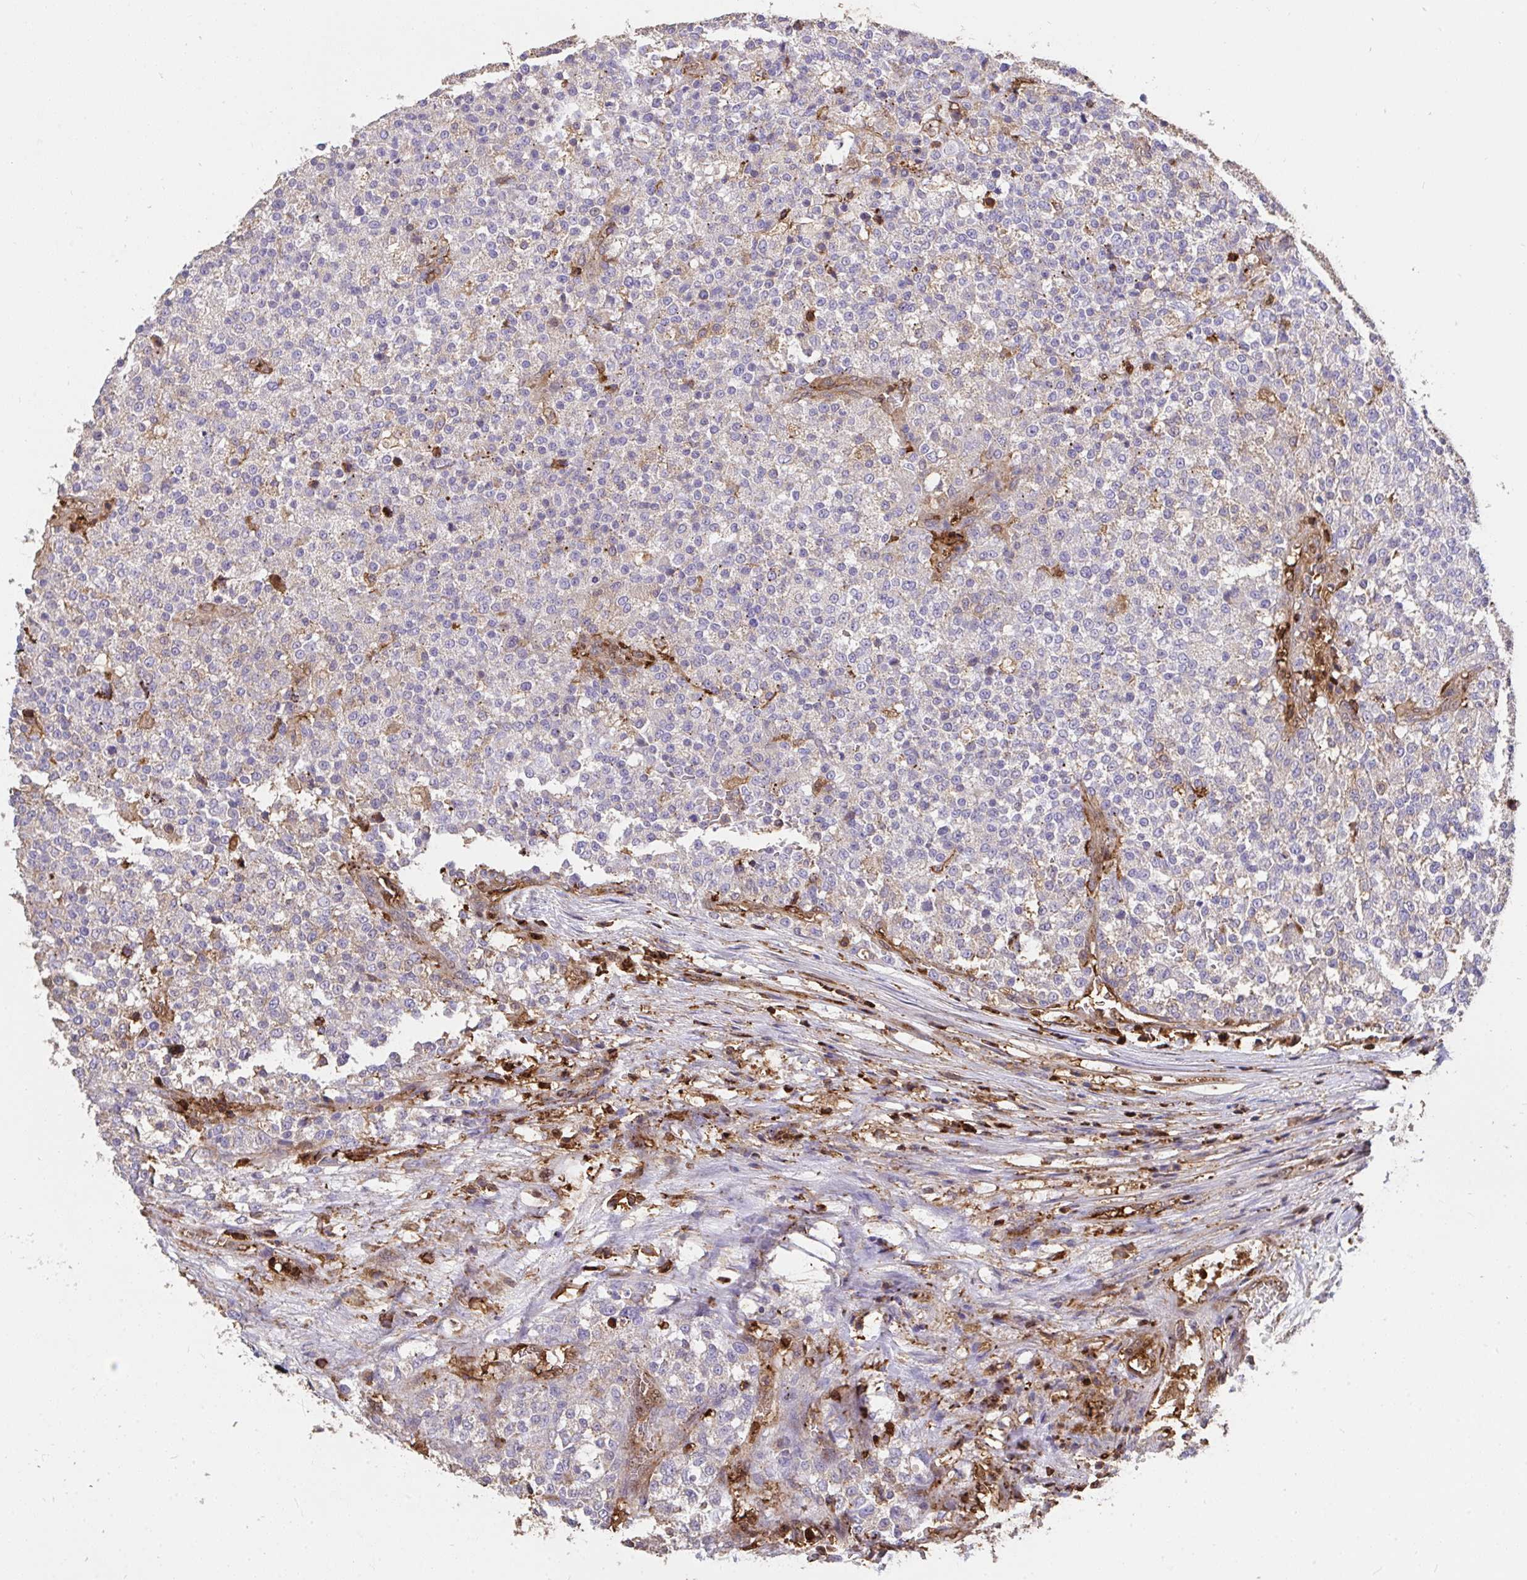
{"staining": {"intensity": "negative", "quantity": "none", "location": "none"}, "tissue": "testis cancer", "cell_type": "Tumor cells", "image_type": "cancer", "snomed": [{"axis": "morphology", "description": "Seminoma, NOS"}, {"axis": "topography", "description": "Testis"}], "caption": "The immunohistochemistry (IHC) image has no significant staining in tumor cells of seminoma (testis) tissue.", "gene": "CFL1", "patient": {"sex": "male", "age": 59}}